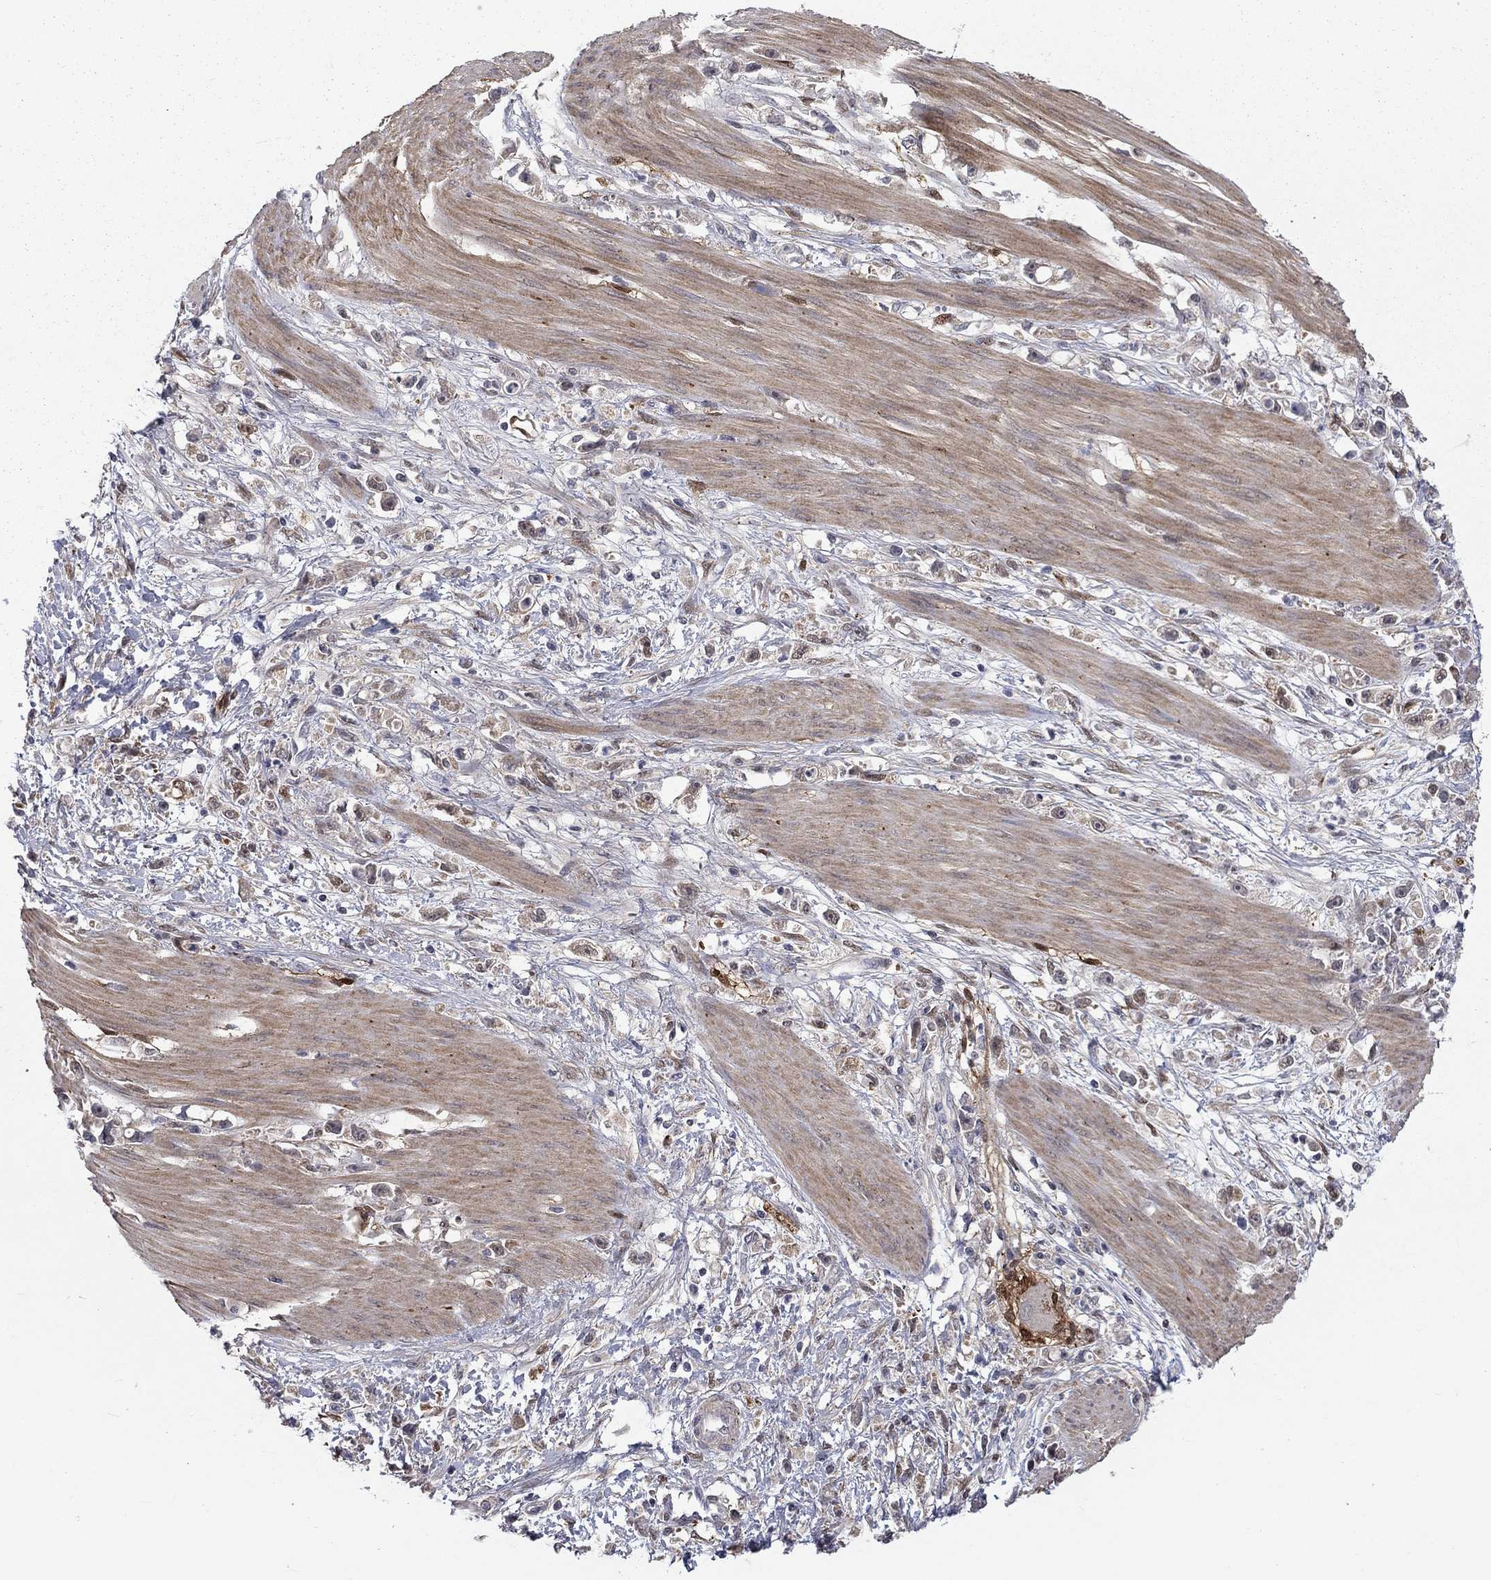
{"staining": {"intensity": "negative", "quantity": "none", "location": "none"}, "tissue": "stomach cancer", "cell_type": "Tumor cells", "image_type": "cancer", "snomed": [{"axis": "morphology", "description": "Adenocarcinoma, NOS"}, {"axis": "topography", "description": "Stomach"}], "caption": "Tumor cells are negative for protein expression in human adenocarcinoma (stomach).", "gene": "CBR1", "patient": {"sex": "female", "age": 59}}